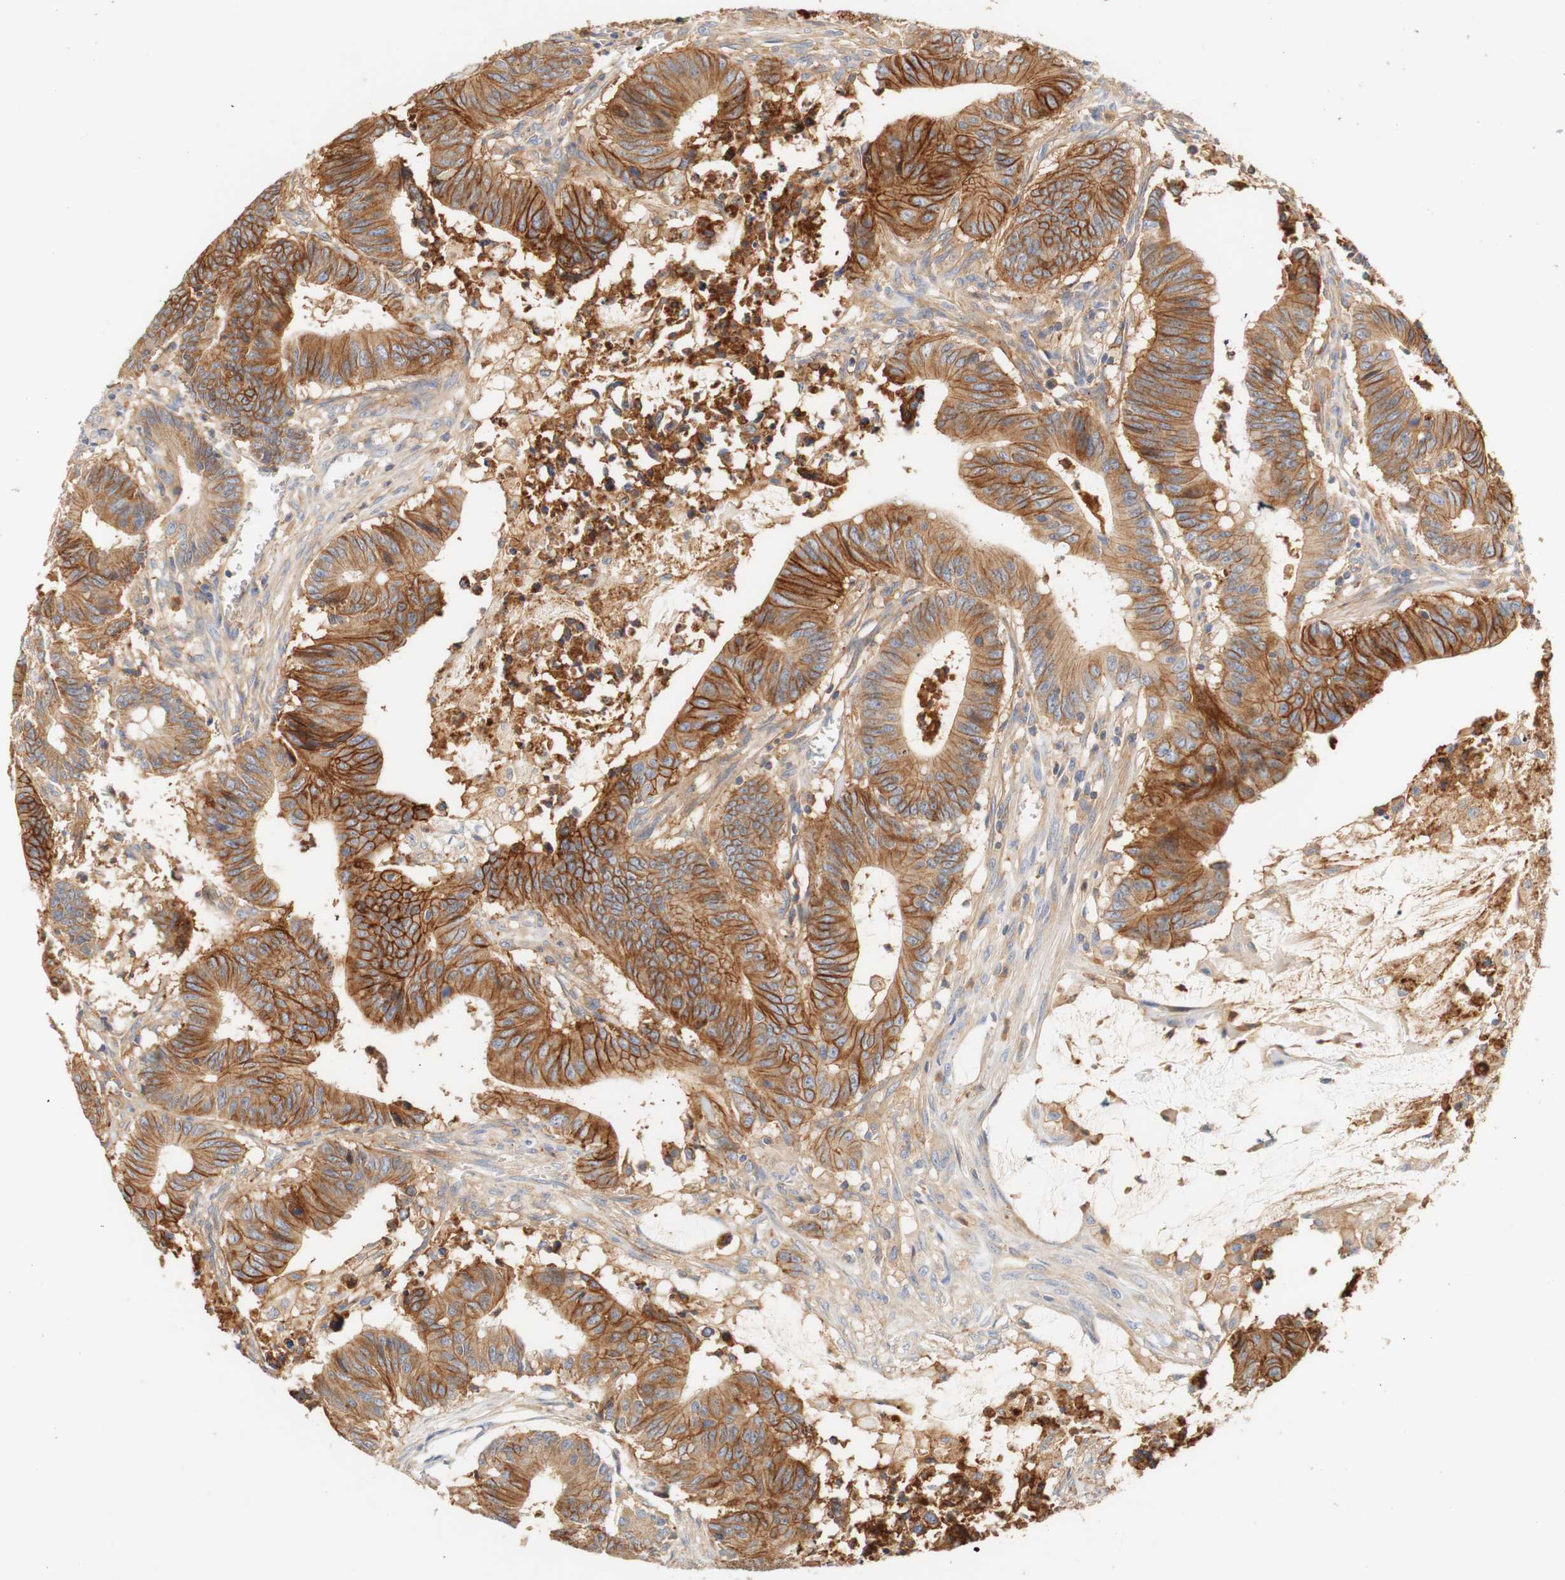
{"staining": {"intensity": "strong", "quantity": ">75%", "location": "cytoplasmic/membranous"}, "tissue": "colorectal cancer", "cell_type": "Tumor cells", "image_type": "cancer", "snomed": [{"axis": "morphology", "description": "Adenocarcinoma, NOS"}, {"axis": "topography", "description": "Colon"}], "caption": "A micrograph showing strong cytoplasmic/membranous positivity in about >75% of tumor cells in adenocarcinoma (colorectal), as visualized by brown immunohistochemical staining.", "gene": "PCDH7", "patient": {"sex": "male", "age": 45}}